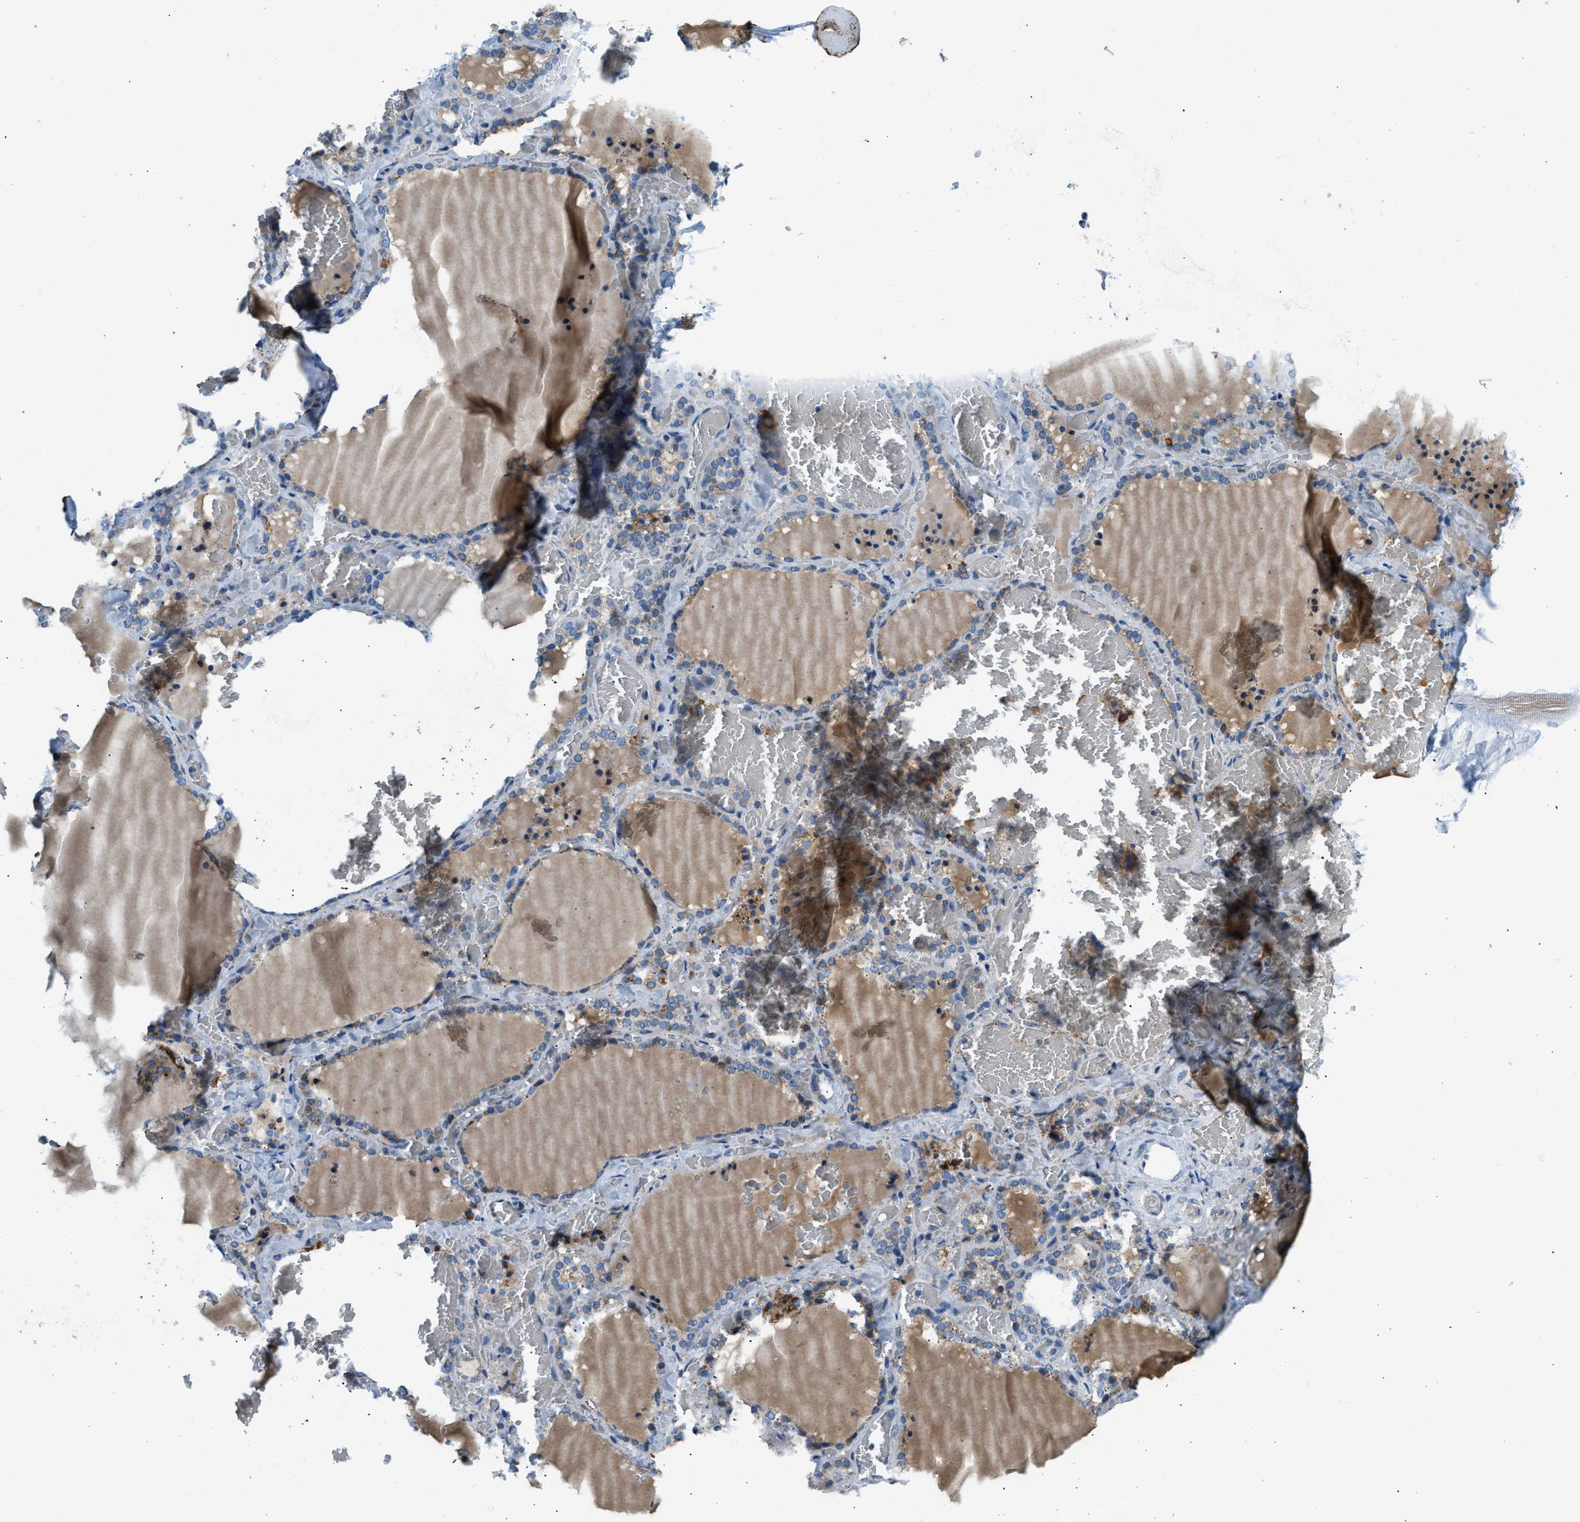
{"staining": {"intensity": "moderate", "quantity": ">75%", "location": "cytoplasmic/membranous"}, "tissue": "thyroid gland", "cell_type": "Glandular cells", "image_type": "normal", "snomed": [{"axis": "morphology", "description": "Normal tissue, NOS"}, {"axis": "topography", "description": "Thyroid gland"}], "caption": "The histopathology image displays immunohistochemical staining of unremarkable thyroid gland. There is moderate cytoplasmic/membranous staining is seen in approximately >75% of glandular cells.", "gene": "ACADVL", "patient": {"sex": "female", "age": 22}}